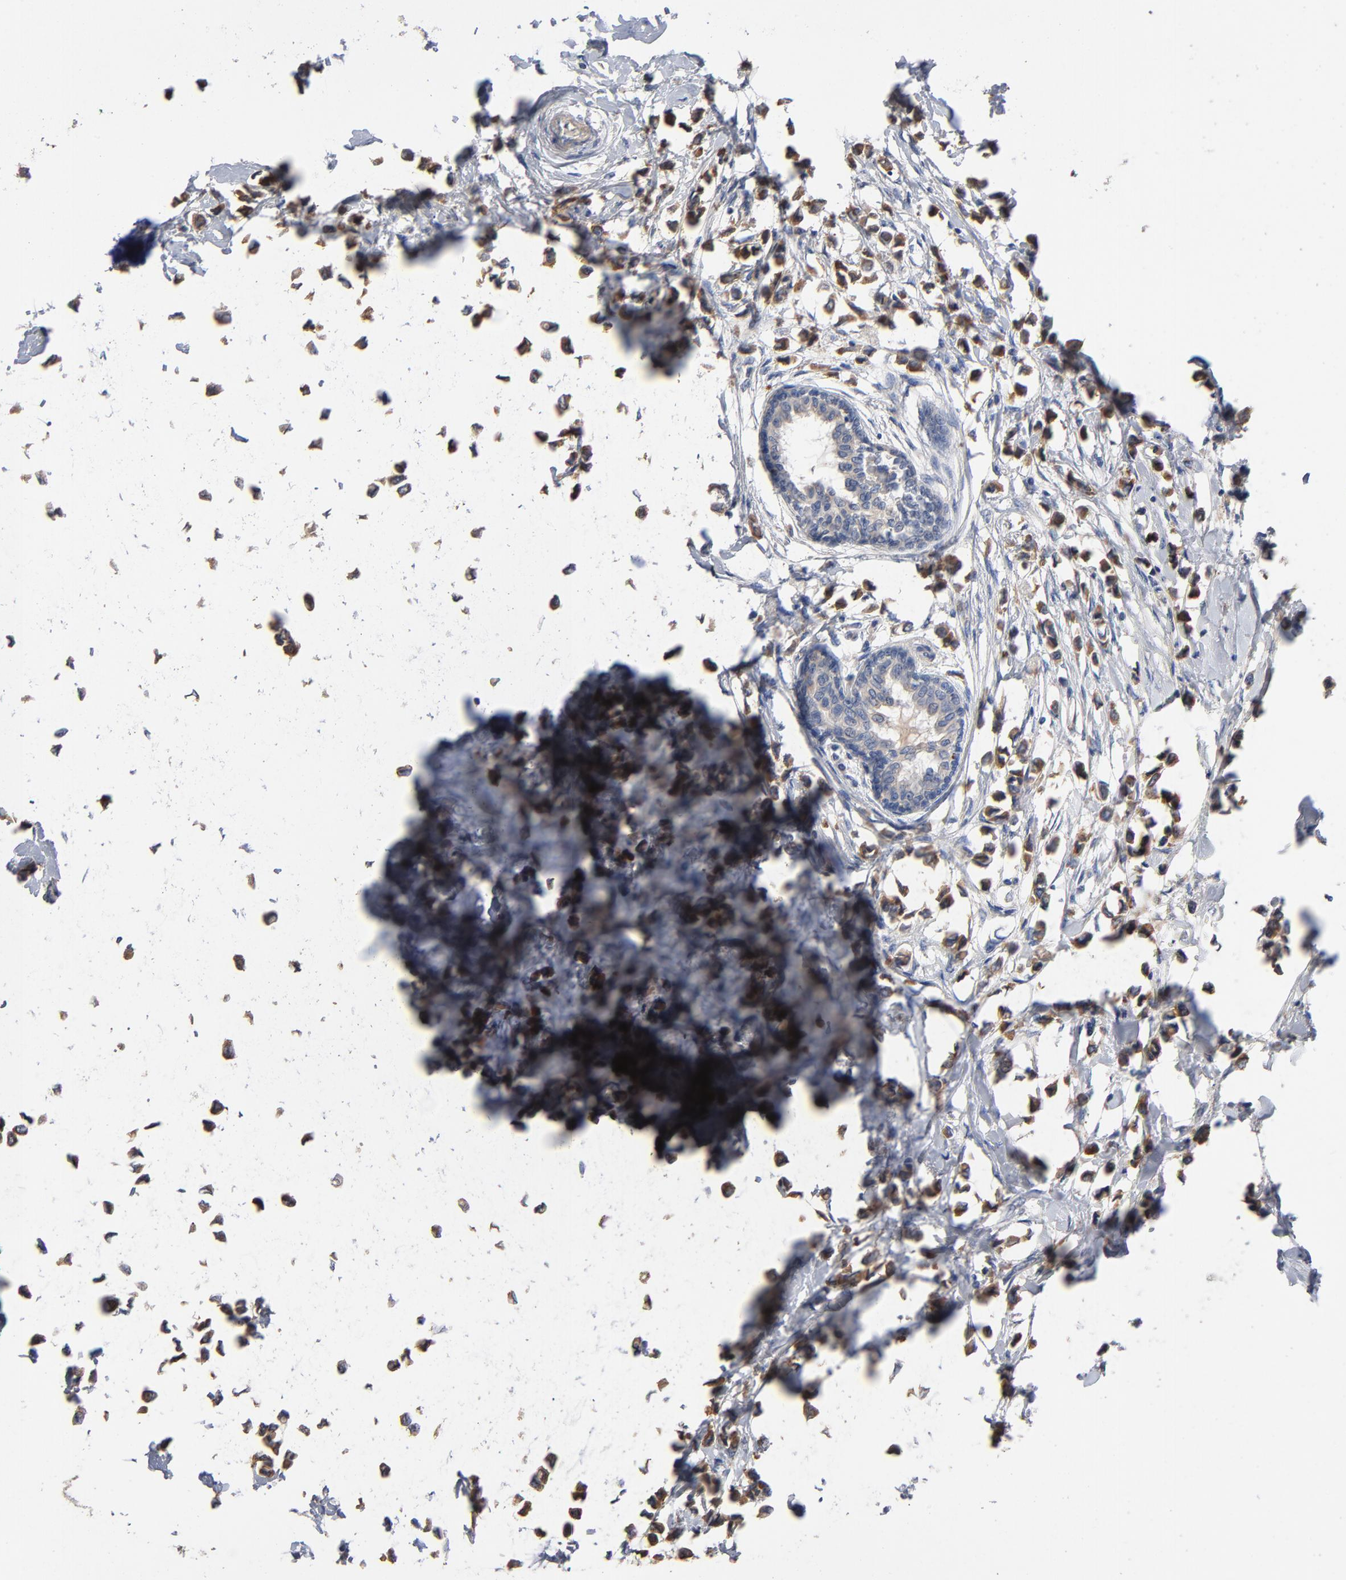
{"staining": {"intensity": "moderate", "quantity": ">75%", "location": "cytoplasmic/membranous"}, "tissue": "breast cancer", "cell_type": "Tumor cells", "image_type": "cancer", "snomed": [{"axis": "morphology", "description": "Lobular carcinoma"}, {"axis": "topography", "description": "Breast"}], "caption": "A brown stain labels moderate cytoplasmic/membranous staining of a protein in breast cancer (lobular carcinoma) tumor cells. (DAB IHC, brown staining for protein, blue staining for nuclei).", "gene": "CCDC134", "patient": {"sex": "female", "age": 51}}